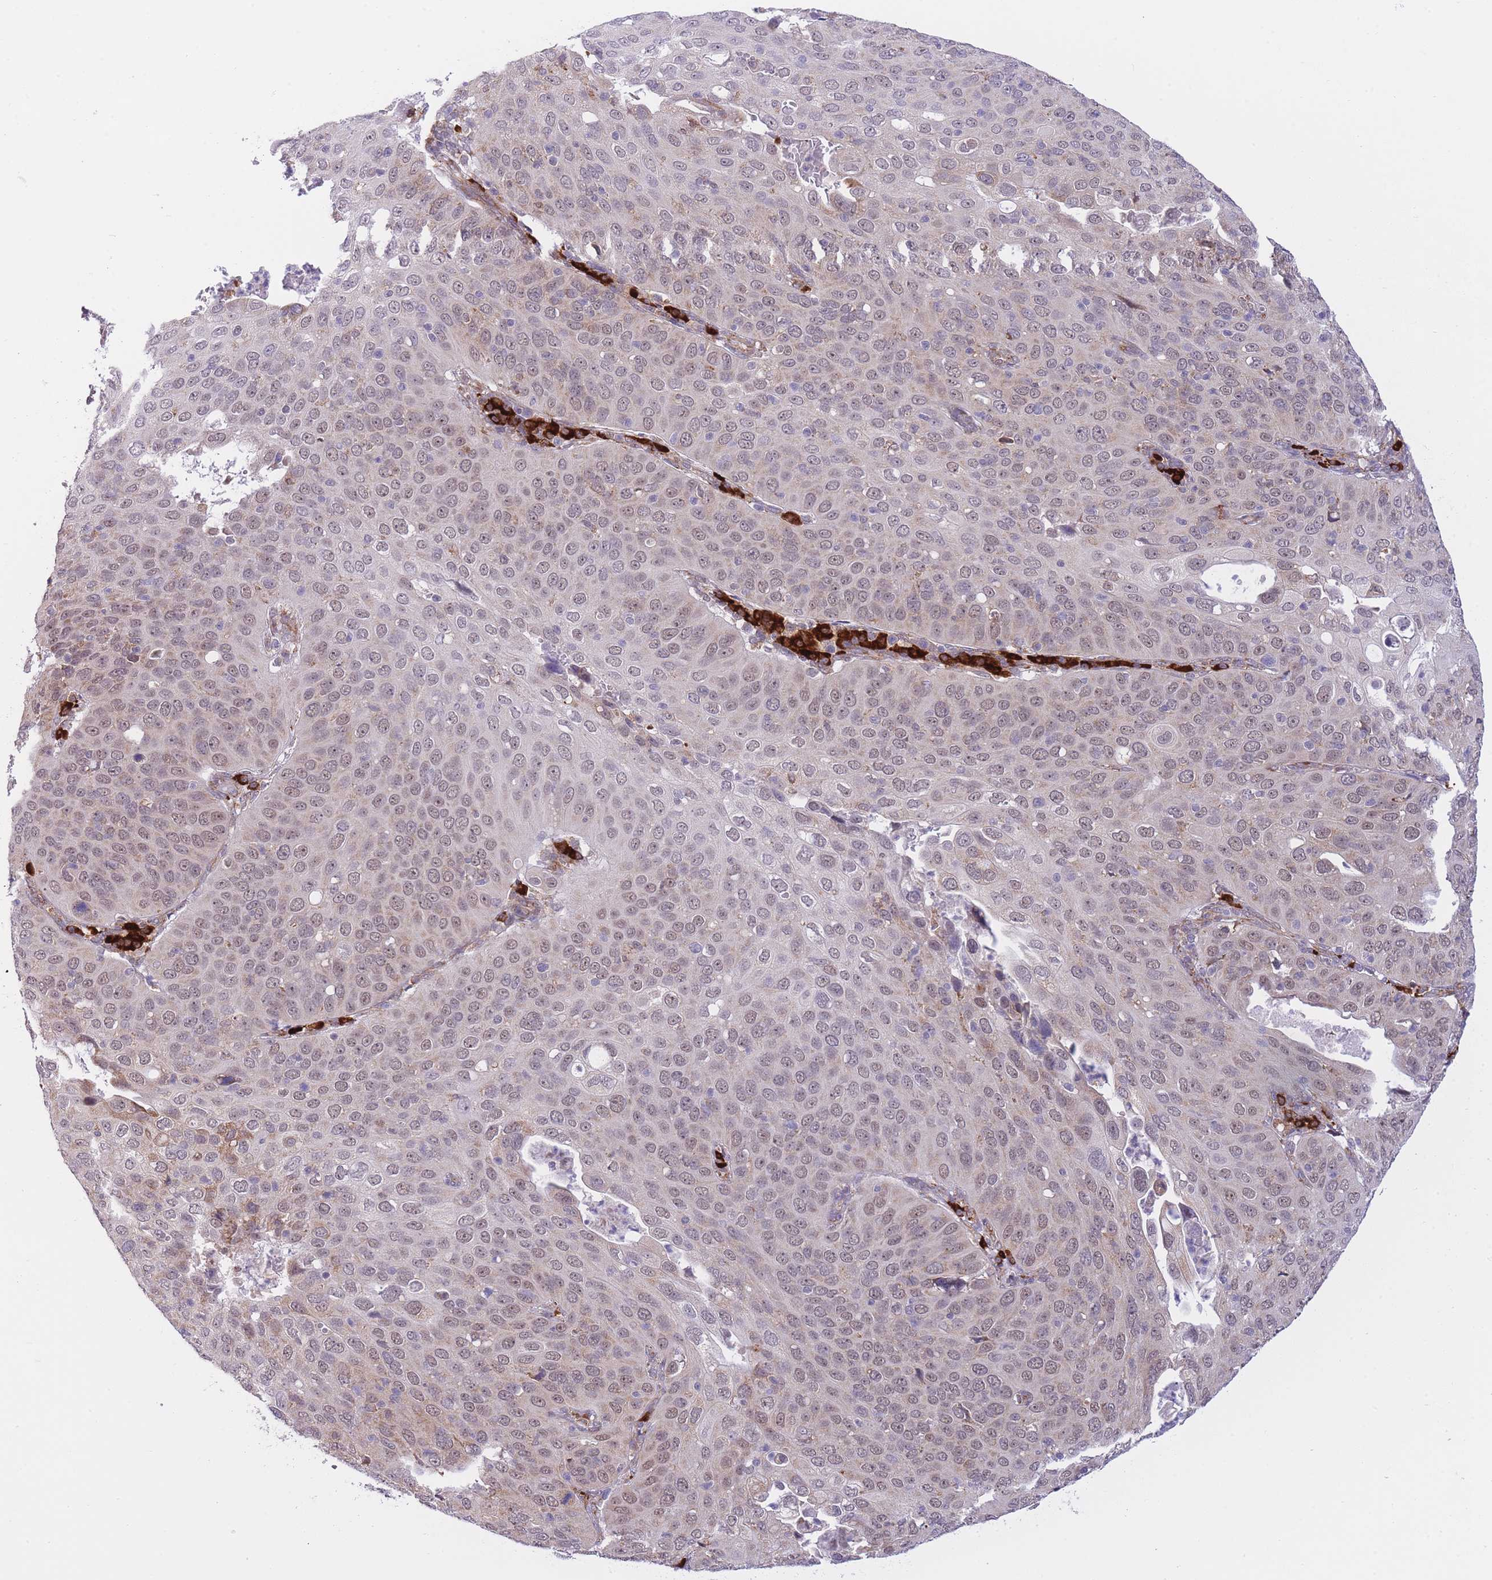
{"staining": {"intensity": "weak", "quantity": "25%-75%", "location": "nuclear"}, "tissue": "cervical cancer", "cell_type": "Tumor cells", "image_type": "cancer", "snomed": [{"axis": "morphology", "description": "Squamous cell carcinoma, NOS"}, {"axis": "topography", "description": "Cervix"}], "caption": "Cervical squamous cell carcinoma stained with a brown dye reveals weak nuclear positive positivity in approximately 25%-75% of tumor cells.", "gene": "EXOSC8", "patient": {"sex": "female", "age": 36}}